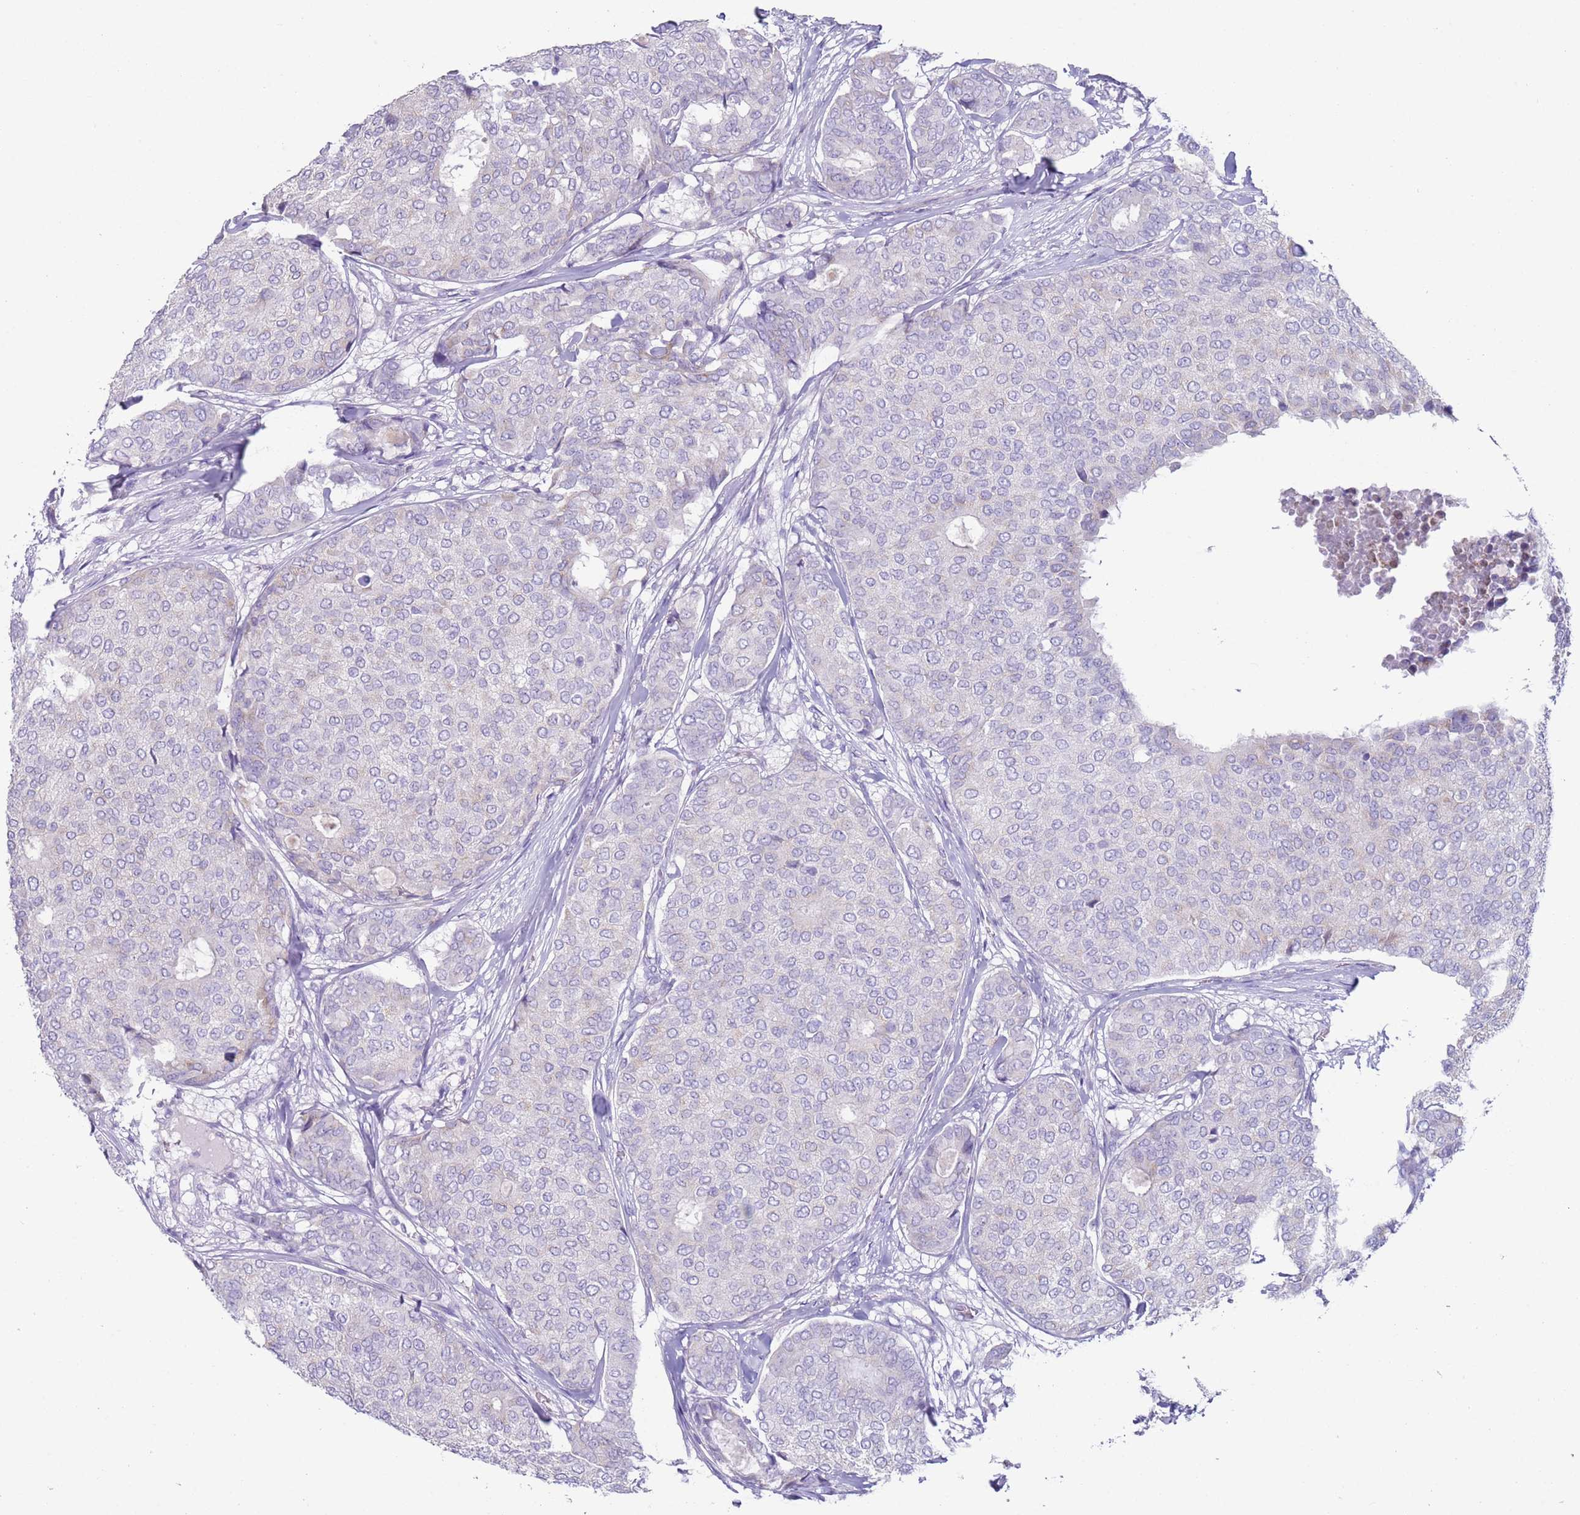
{"staining": {"intensity": "negative", "quantity": "none", "location": "none"}, "tissue": "breast cancer", "cell_type": "Tumor cells", "image_type": "cancer", "snomed": [{"axis": "morphology", "description": "Duct carcinoma"}, {"axis": "topography", "description": "Breast"}], "caption": "Immunohistochemical staining of breast cancer displays no significant expression in tumor cells. The staining is performed using DAB brown chromogen with nuclei counter-stained in using hematoxylin.", "gene": "NPAP1", "patient": {"sex": "female", "age": 75}}